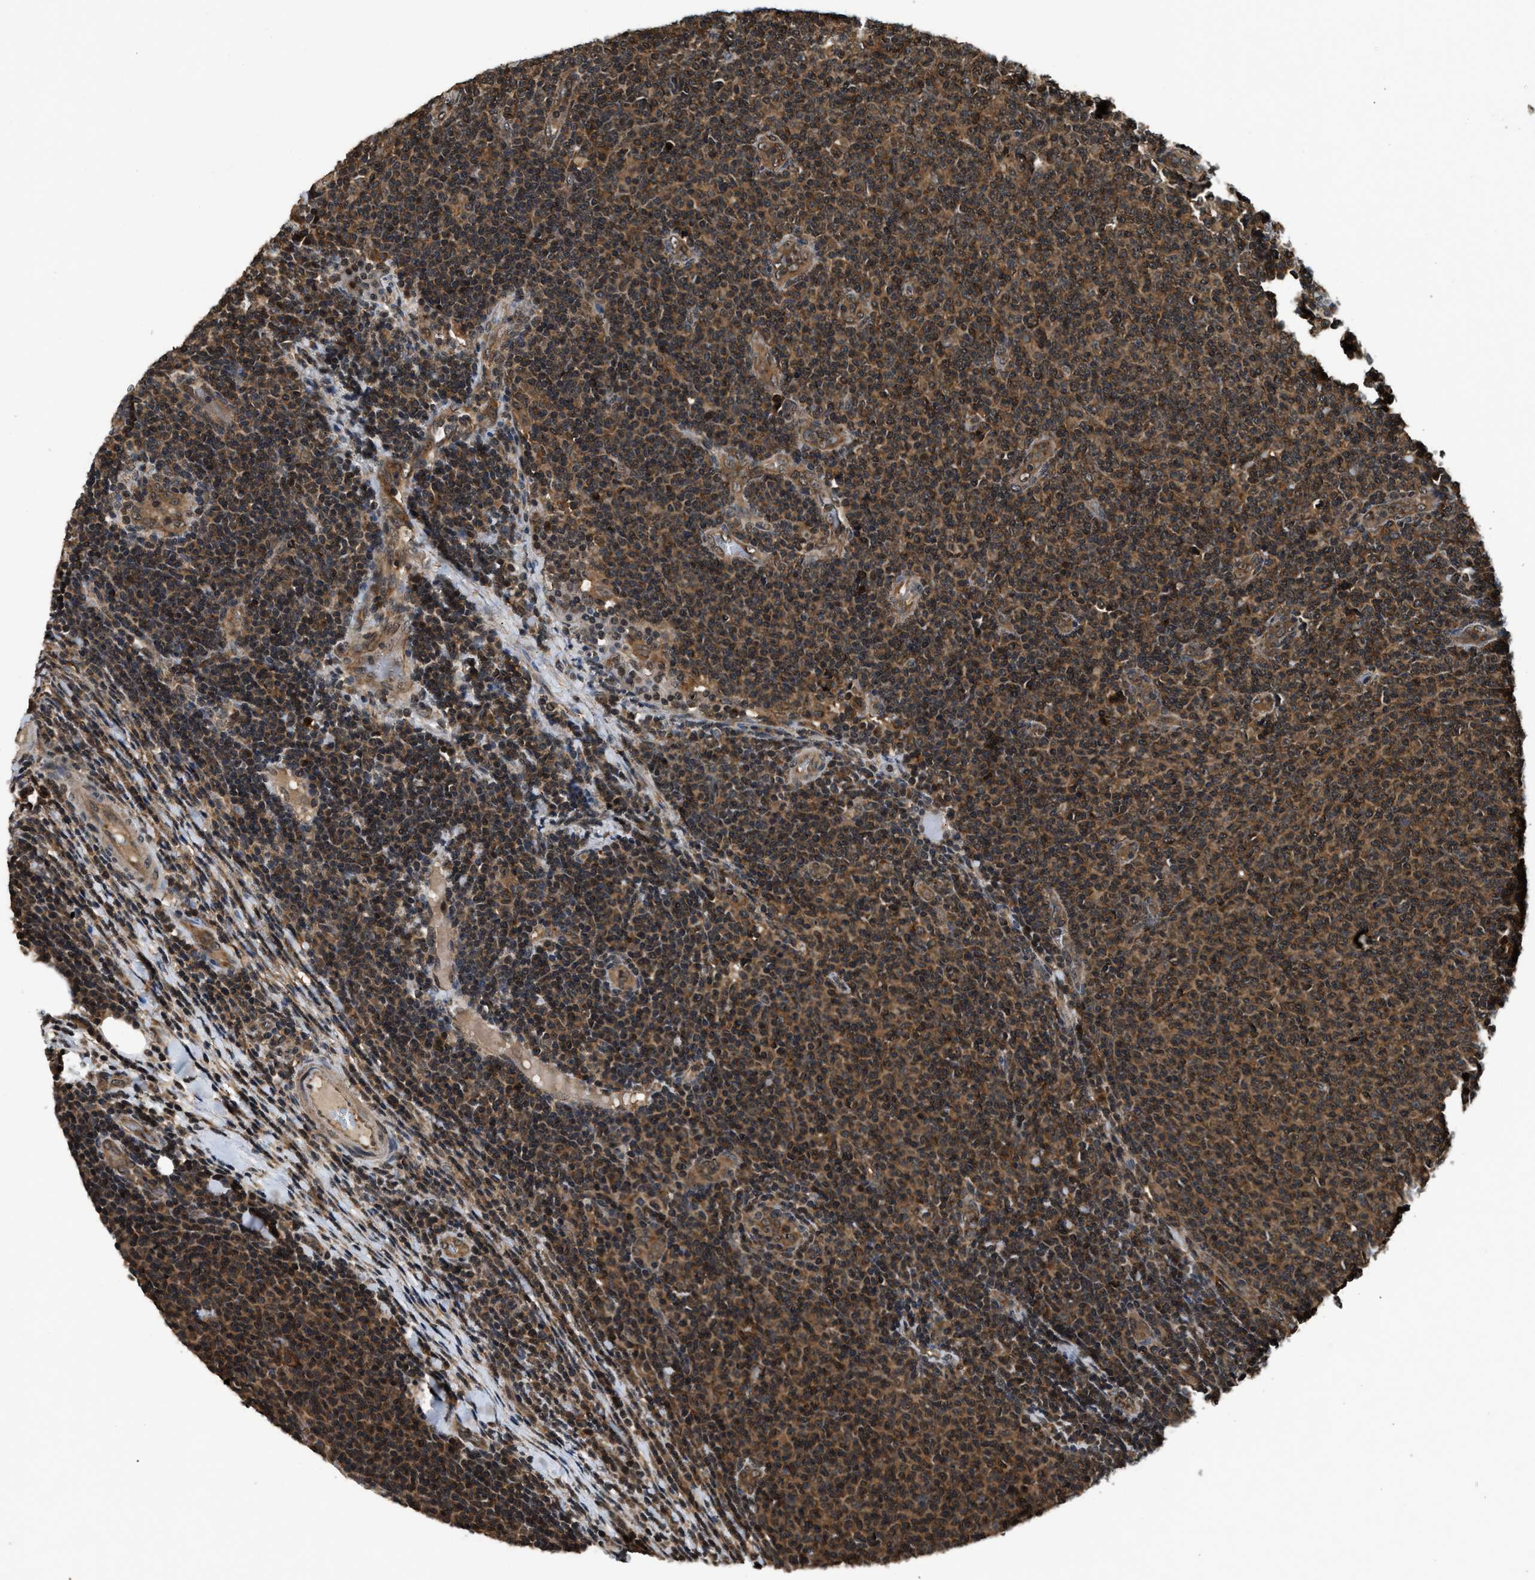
{"staining": {"intensity": "moderate", "quantity": ">75%", "location": "cytoplasmic/membranous,nuclear"}, "tissue": "lymphoma", "cell_type": "Tumor cells", "image_type": "cancer", "snomed": [{"axis": "morphology", "description": "Malignant lymphoma, non-Hodgkin's type, Low grade"}, {"axis": "topography", "description": "Lymph node"}], "caption": "Tumor cells reveal moderate cytoplasmic/membranous and nuclear staining in about >75% of cells in lymphoma.", "gene": "RPS6KB1", "patient": {"sex": "male", "age": 66}}